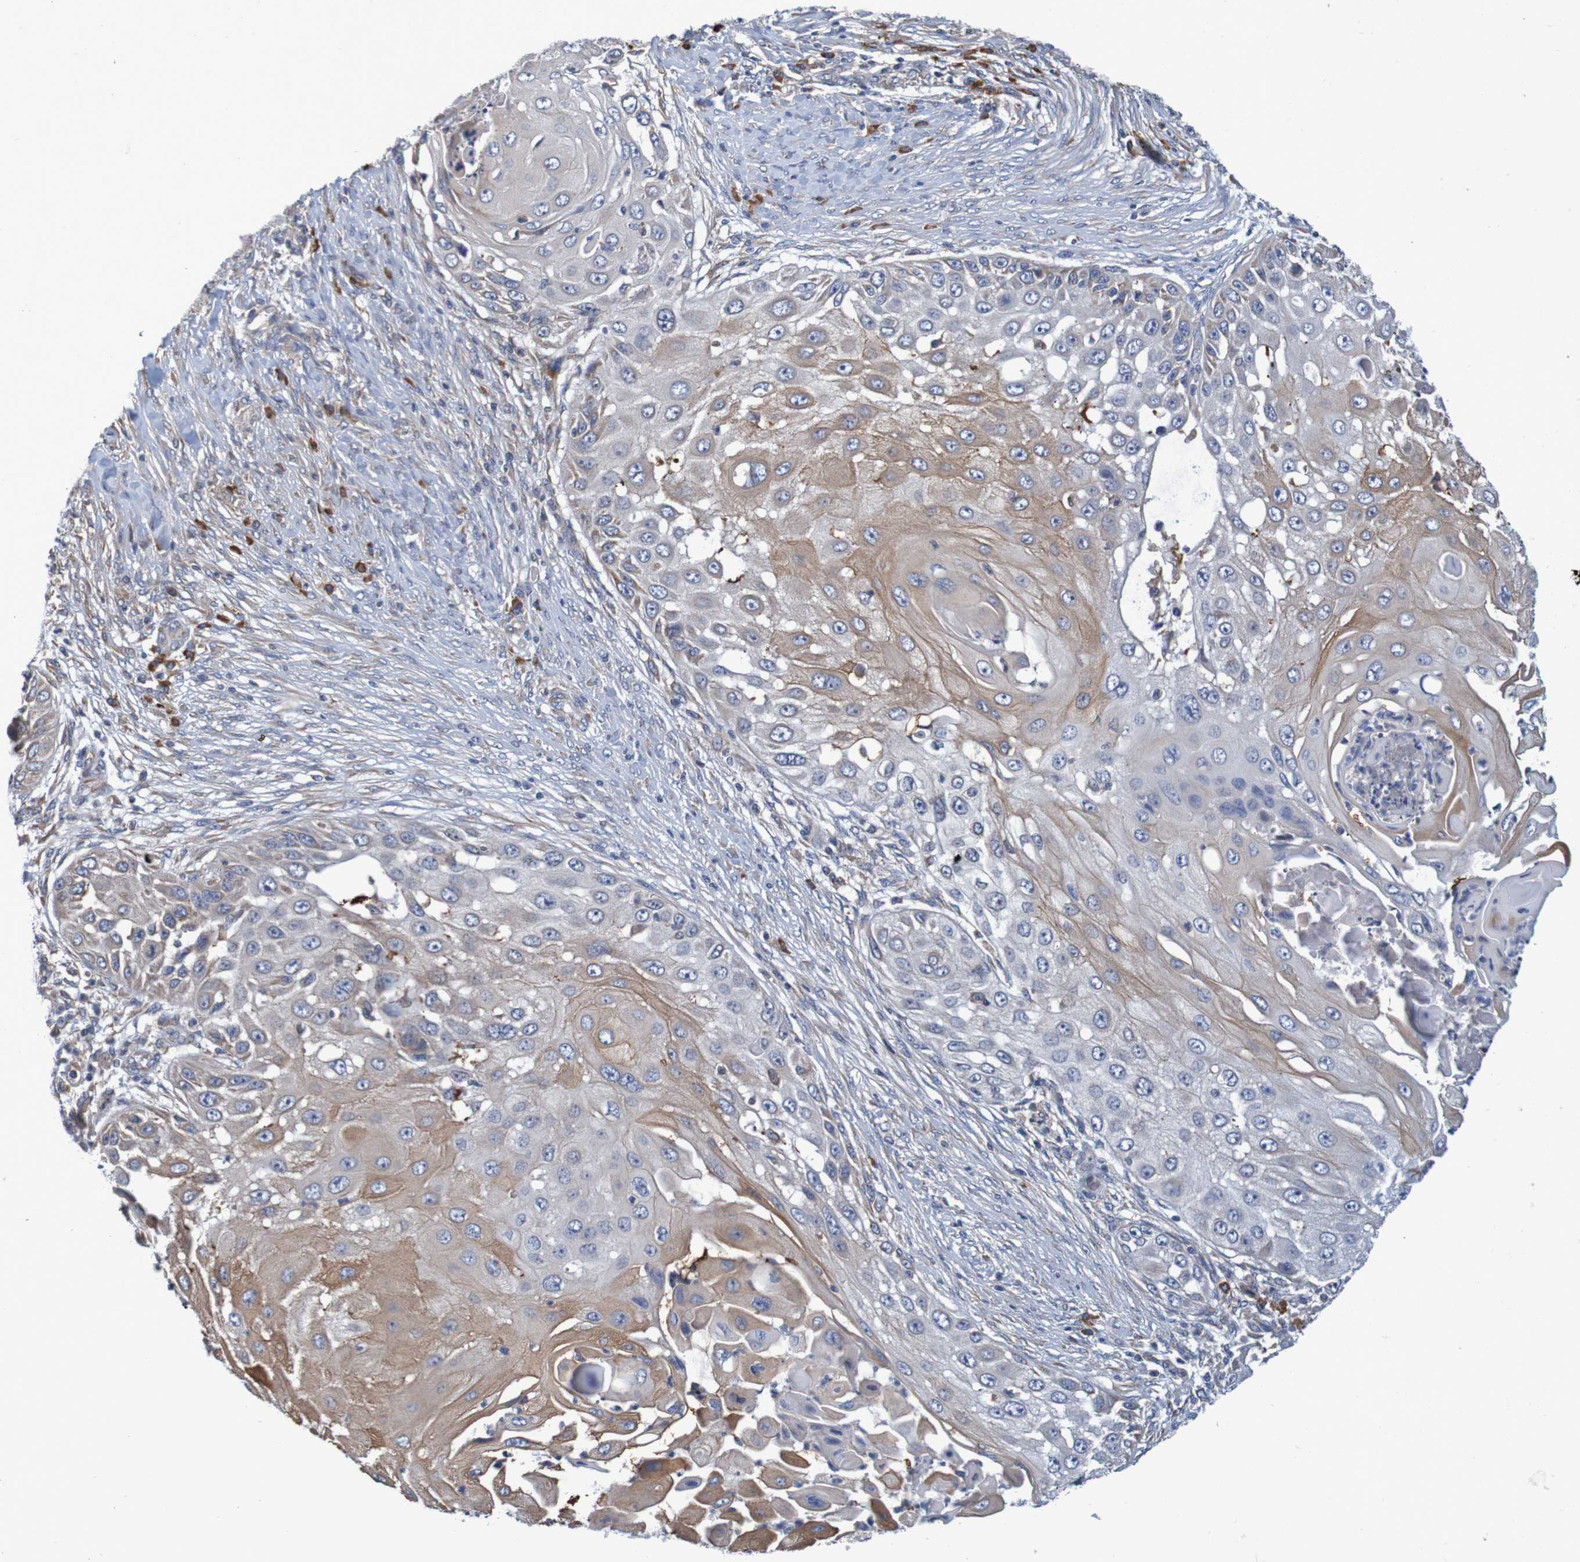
{"staining": {"intensity": "moderate", "quantity": "25%-75%", "location": "cytoplasmic/membranous"}, "tissue": "skin cancer", "cell_type": "Tumor cells", "image_type": "cancer", "snomed": [{"axis": "morphology", "description": "Squamous cell carcinoma, NOS"}, {"axis": "topography", "description": "Skin"}], "caption": "IHC image of skin cancer (squamous cell carcinoma) stained for a protein (brown), which demonstrates medium levels of moderate cytoplasmic/membranous positivity in about 25%-75% of tumor cells.", "gene": "CLDN18", "patient": {"sex": "female", "age": 44}}